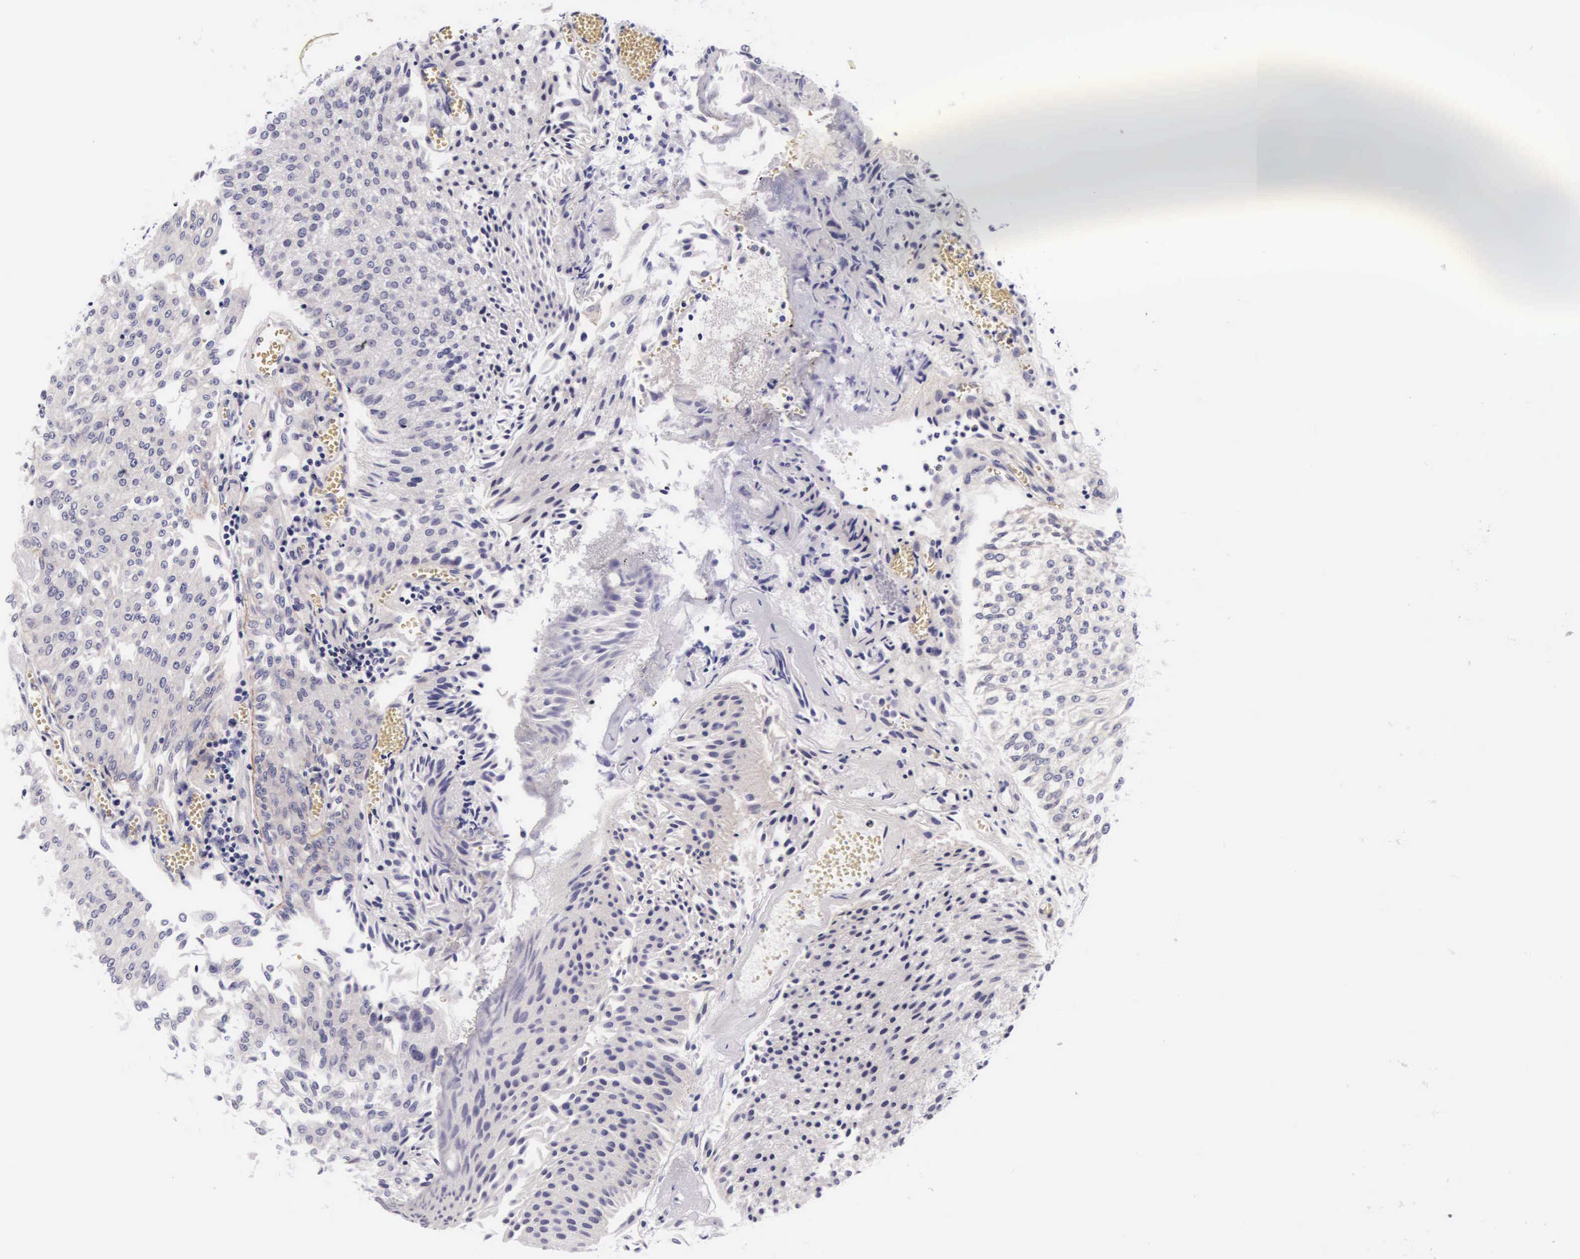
{"staining": {"intensity": "negative", "quantity": "none", "location": "none"}, "tissue": "urothelial cancer", "cell_type": "Tumor cells", "image_type": "cancer", "snomed": [{"axis": "morphology", "description": "Urothelial carcinoma, Low grade"}, {"axis": "topography", "description": "Urinary bladder"}], "caption": "This is an IHC photomicrograph of urothelial cancer. There is no staining in tumor cells.", "gene": "PHETA2", "patient": {"sex": "male", "age": 86}}